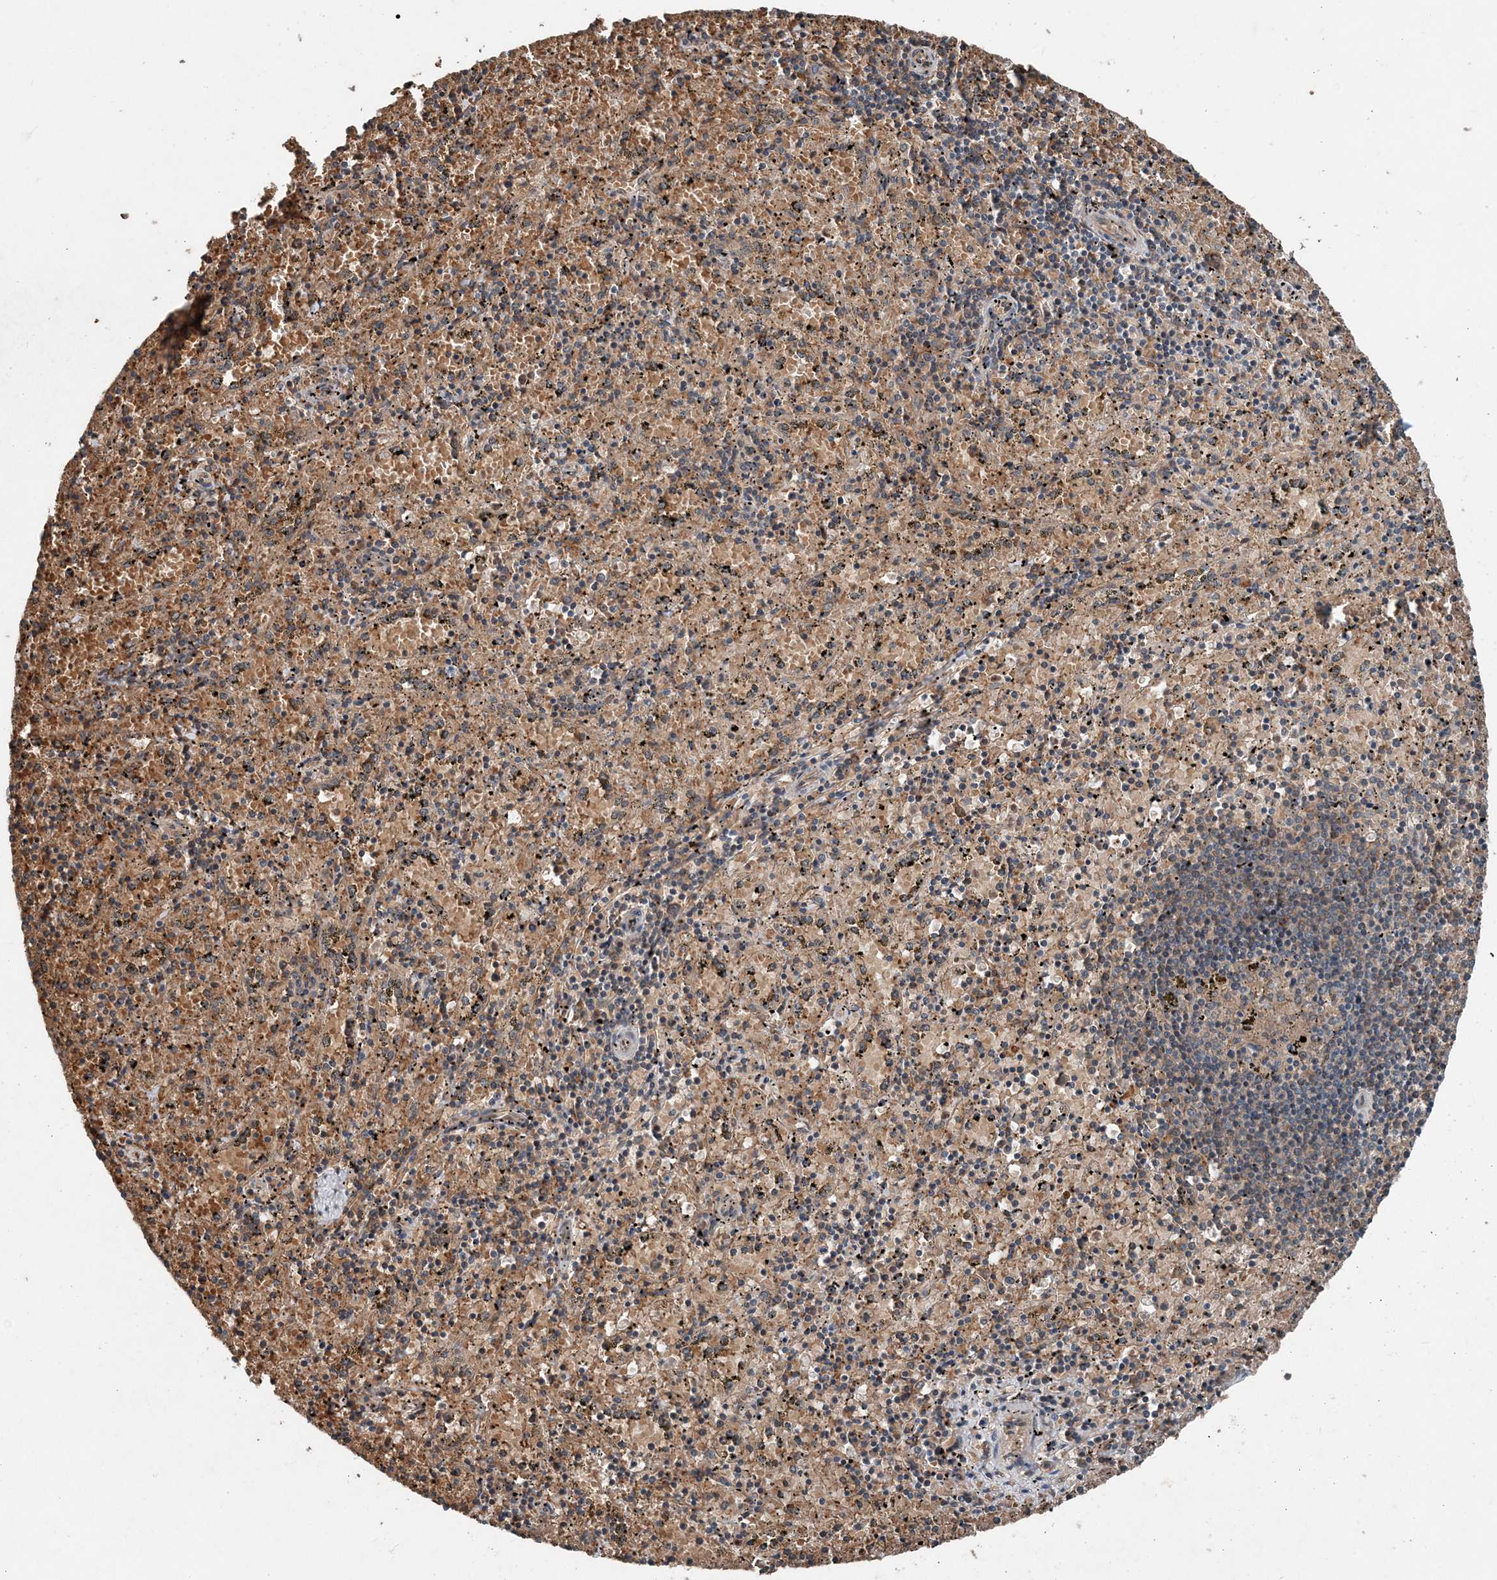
{"staining": {"intensity": "weak", "quantity": "25%-75%", "location": "cytoplasmic/membranous"}, "tissue": "spleen", "cell_type": "Cells in red pulp", "image_type": "normal", "snomed": [{"axis": "morphology", "description": "Normal tissue, NOS"}, {"axis": "topography", "description": "Spleen"}], "caption": "A histopathology image showing weak cytoplasmic/membranous staining in about 25%-75% of cells in red pulp in unremarkable spleen, as visualized by brown immunohistochemical staining.", "gene": "SMPD3", "patient": {"sex": "male", "age": 11}}